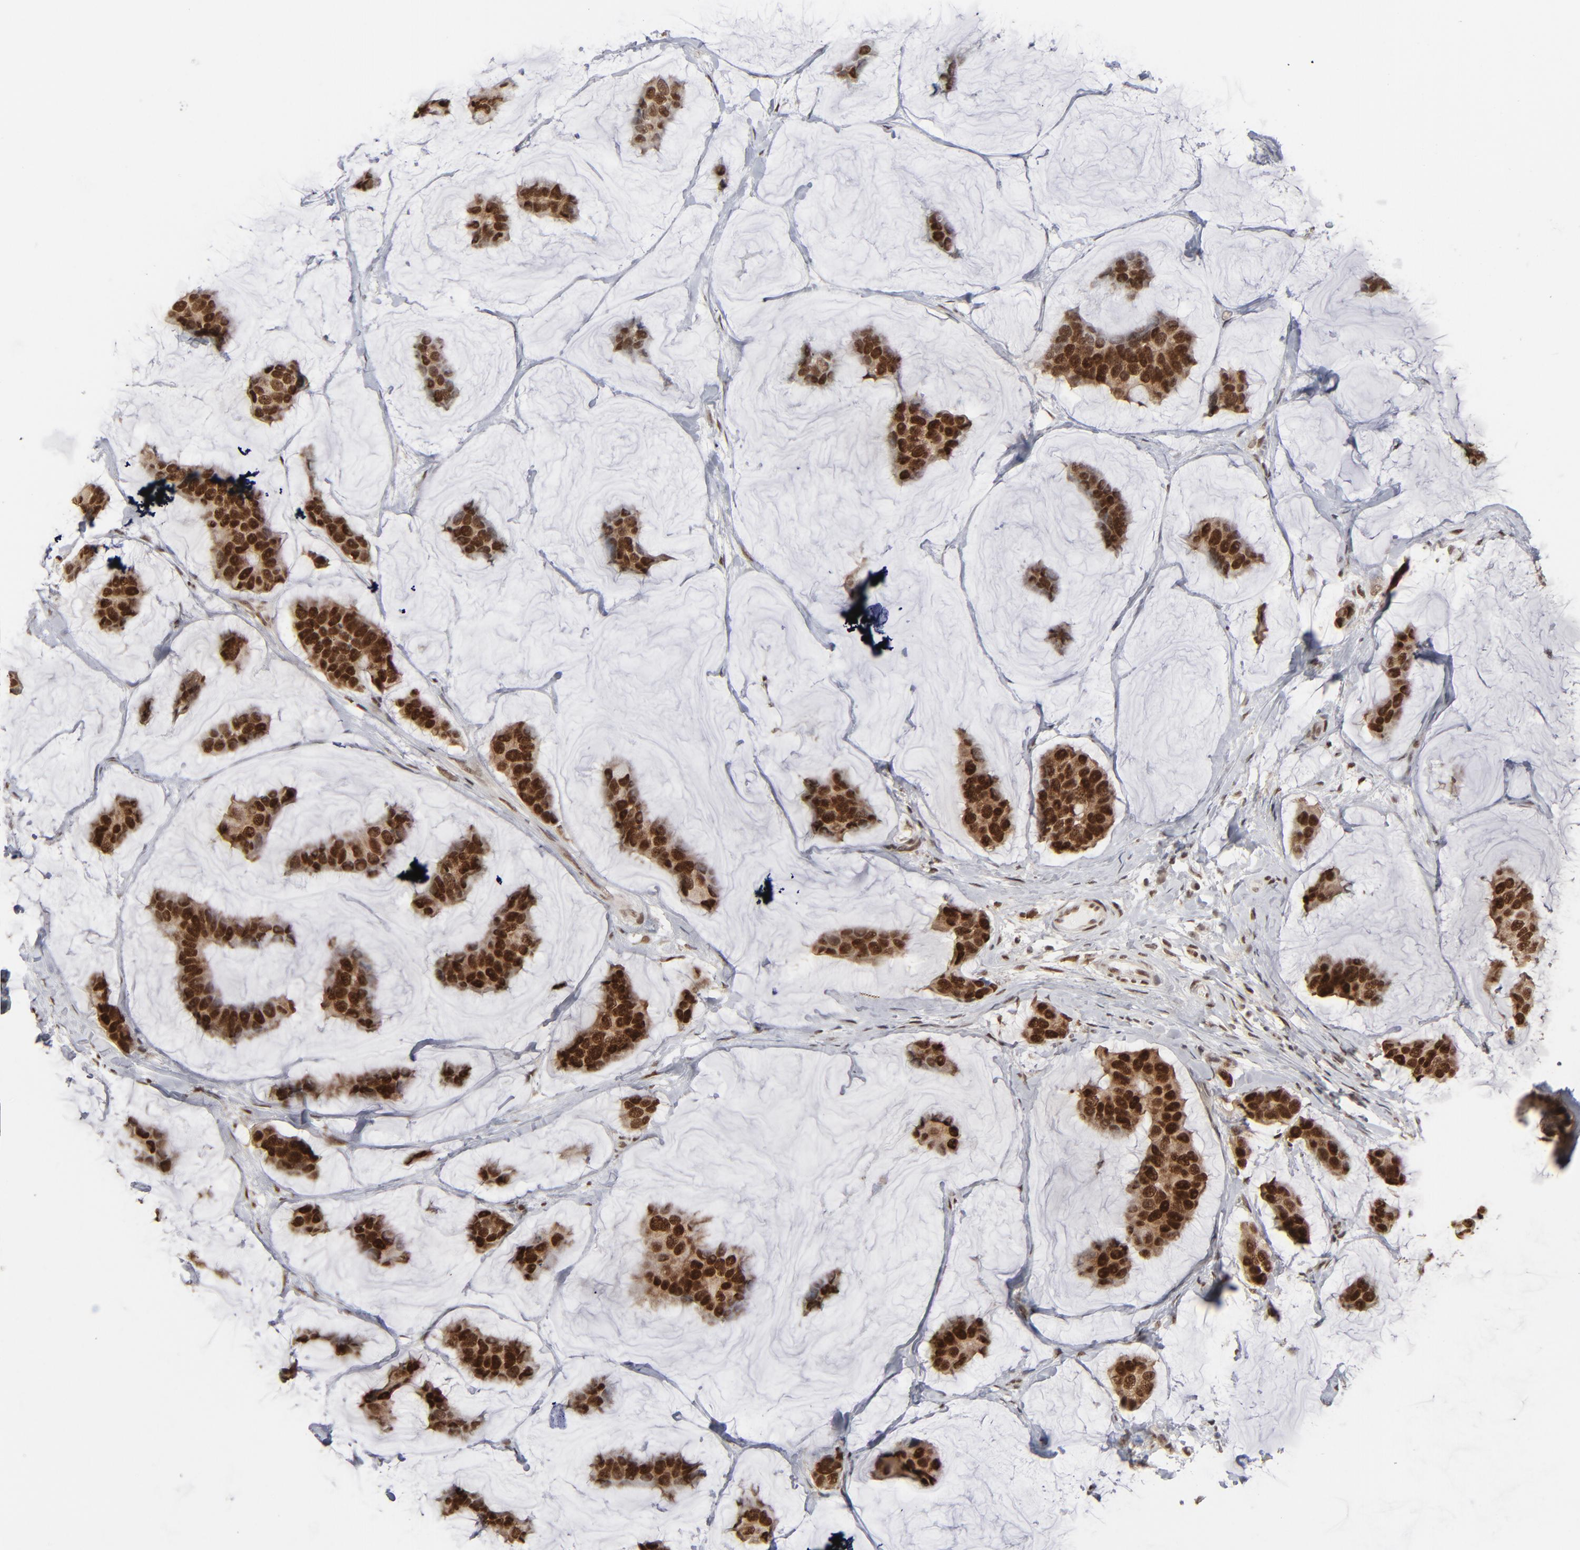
{"staining": {"intensity": "strong", "quantity": ">75%", "location": "cytoplasmic/membranous,nuclear"}, "tissue": "breast cancer", "cell_type": "Tumor cells", "image_type": "cancer", "snomed": [{"axis": "morphology", "description": "Normal tissue, NOS"}, {"axis": "morphology", "description": "Duct carcinoma"}, {"axis": "topography", "description": "Breast"}], "caption": "Immunohistochemical staining of human breast cancer (invasive ductal carcinoma) shows high levels of strong cytoplasmic/membranous and nuclear positivity in about >75% of tumor cells. (Stains: DAB (3,3'-diaminobenzidine) in brown, nuclei in blue, Microscopy: brightfield microscopy at high magnification).", "gene": "IRF9", "patient": {"sex": "female", "age": 50}}